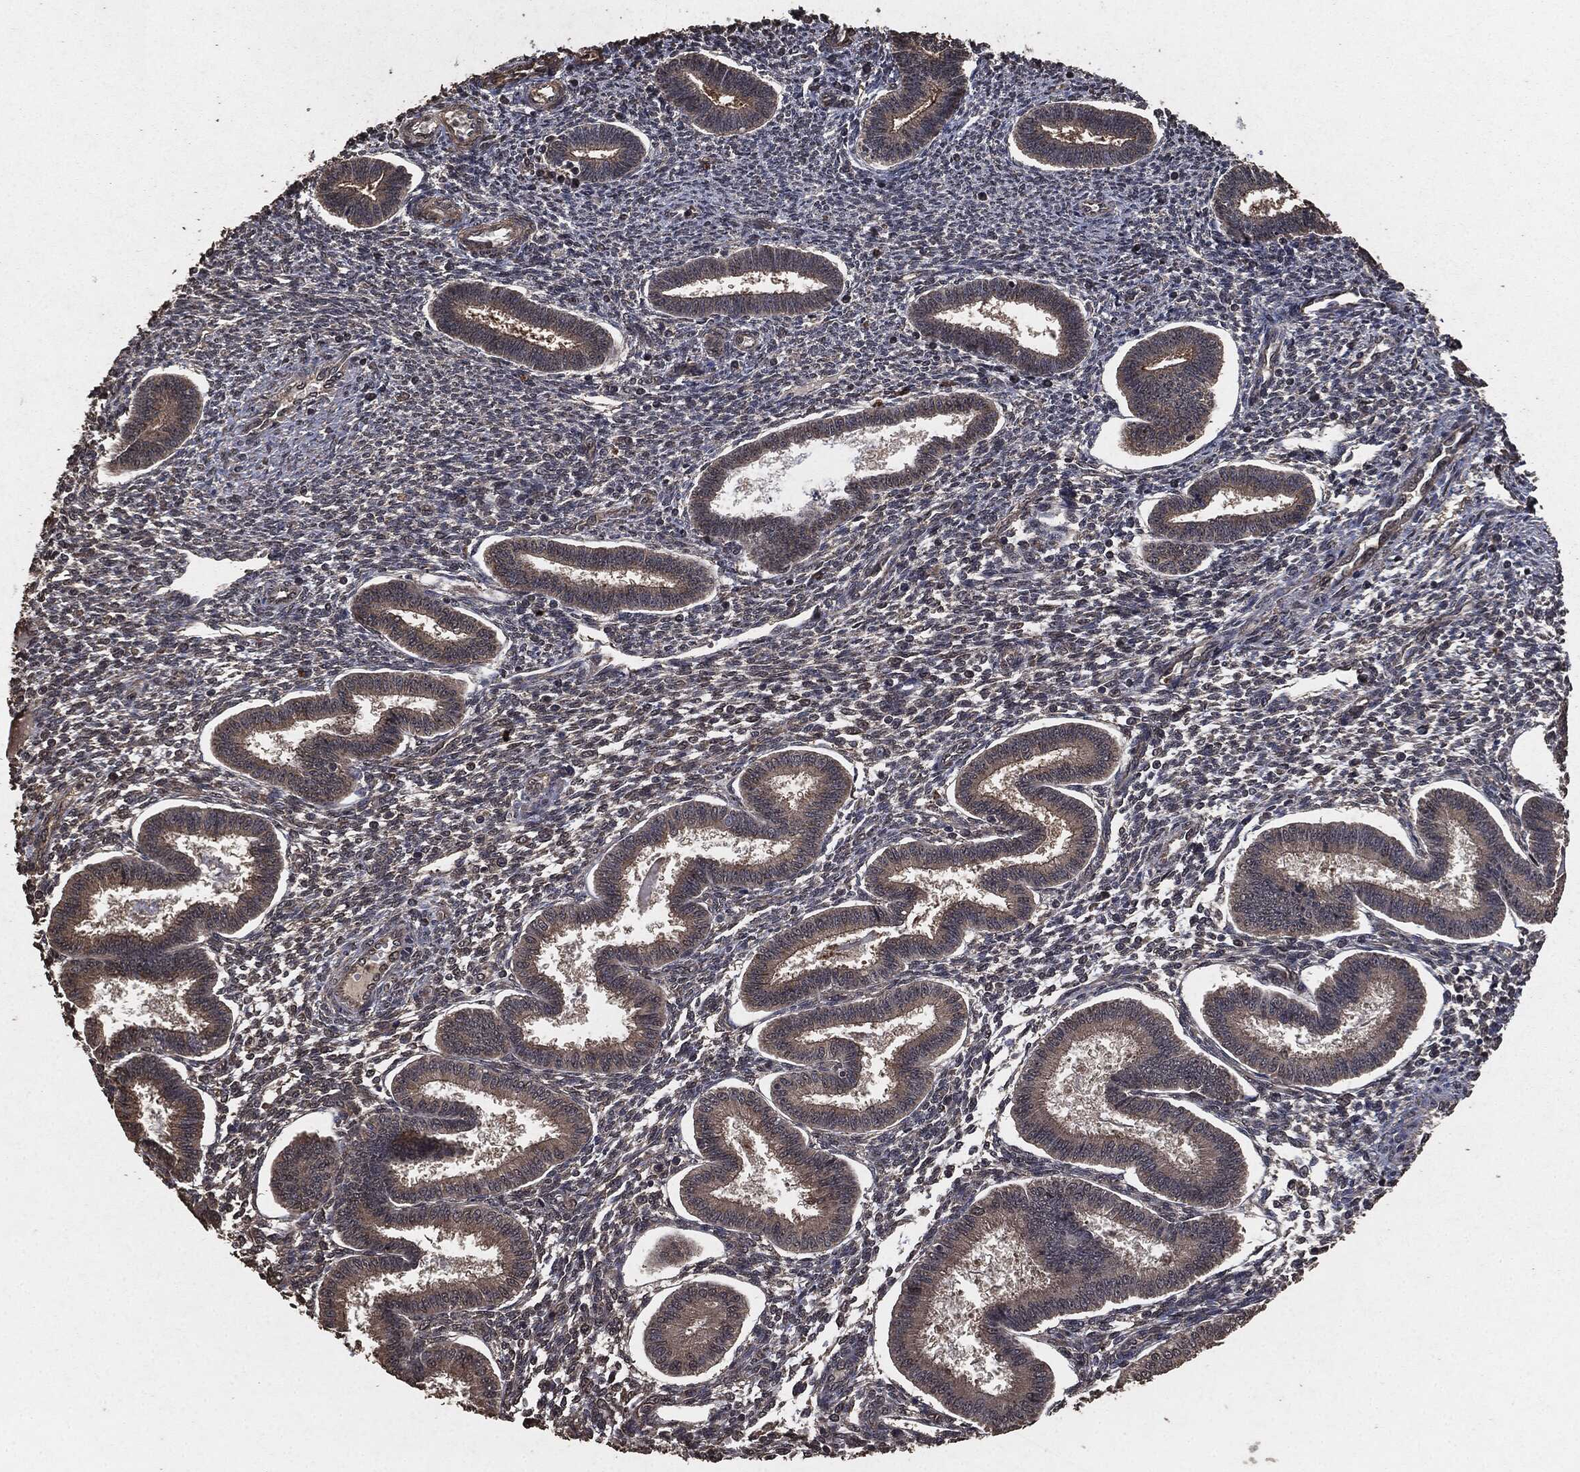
{"staining": {"intensity": "moderate", "quantity": "25%-75%", "location": "cytoplasmic/membranous"}, "tissue": "endometrium", "cell_type": "Cells in endometrial stroma", "image_type": "normal", "snomed": [{"axis": "morphology", "description": "Normal tissue, NOS"}, {"axis": "topography", "description": "Endometrium"}], "caption": "Endometrium stained with immunohistochemistry exhibits moderate cytoplasmic/membranous positivity in approximately 25%-75% of cells in endometrial stroma.", "gene": "AKT1S1", "patient": {"sex": "female", "age": 43}}